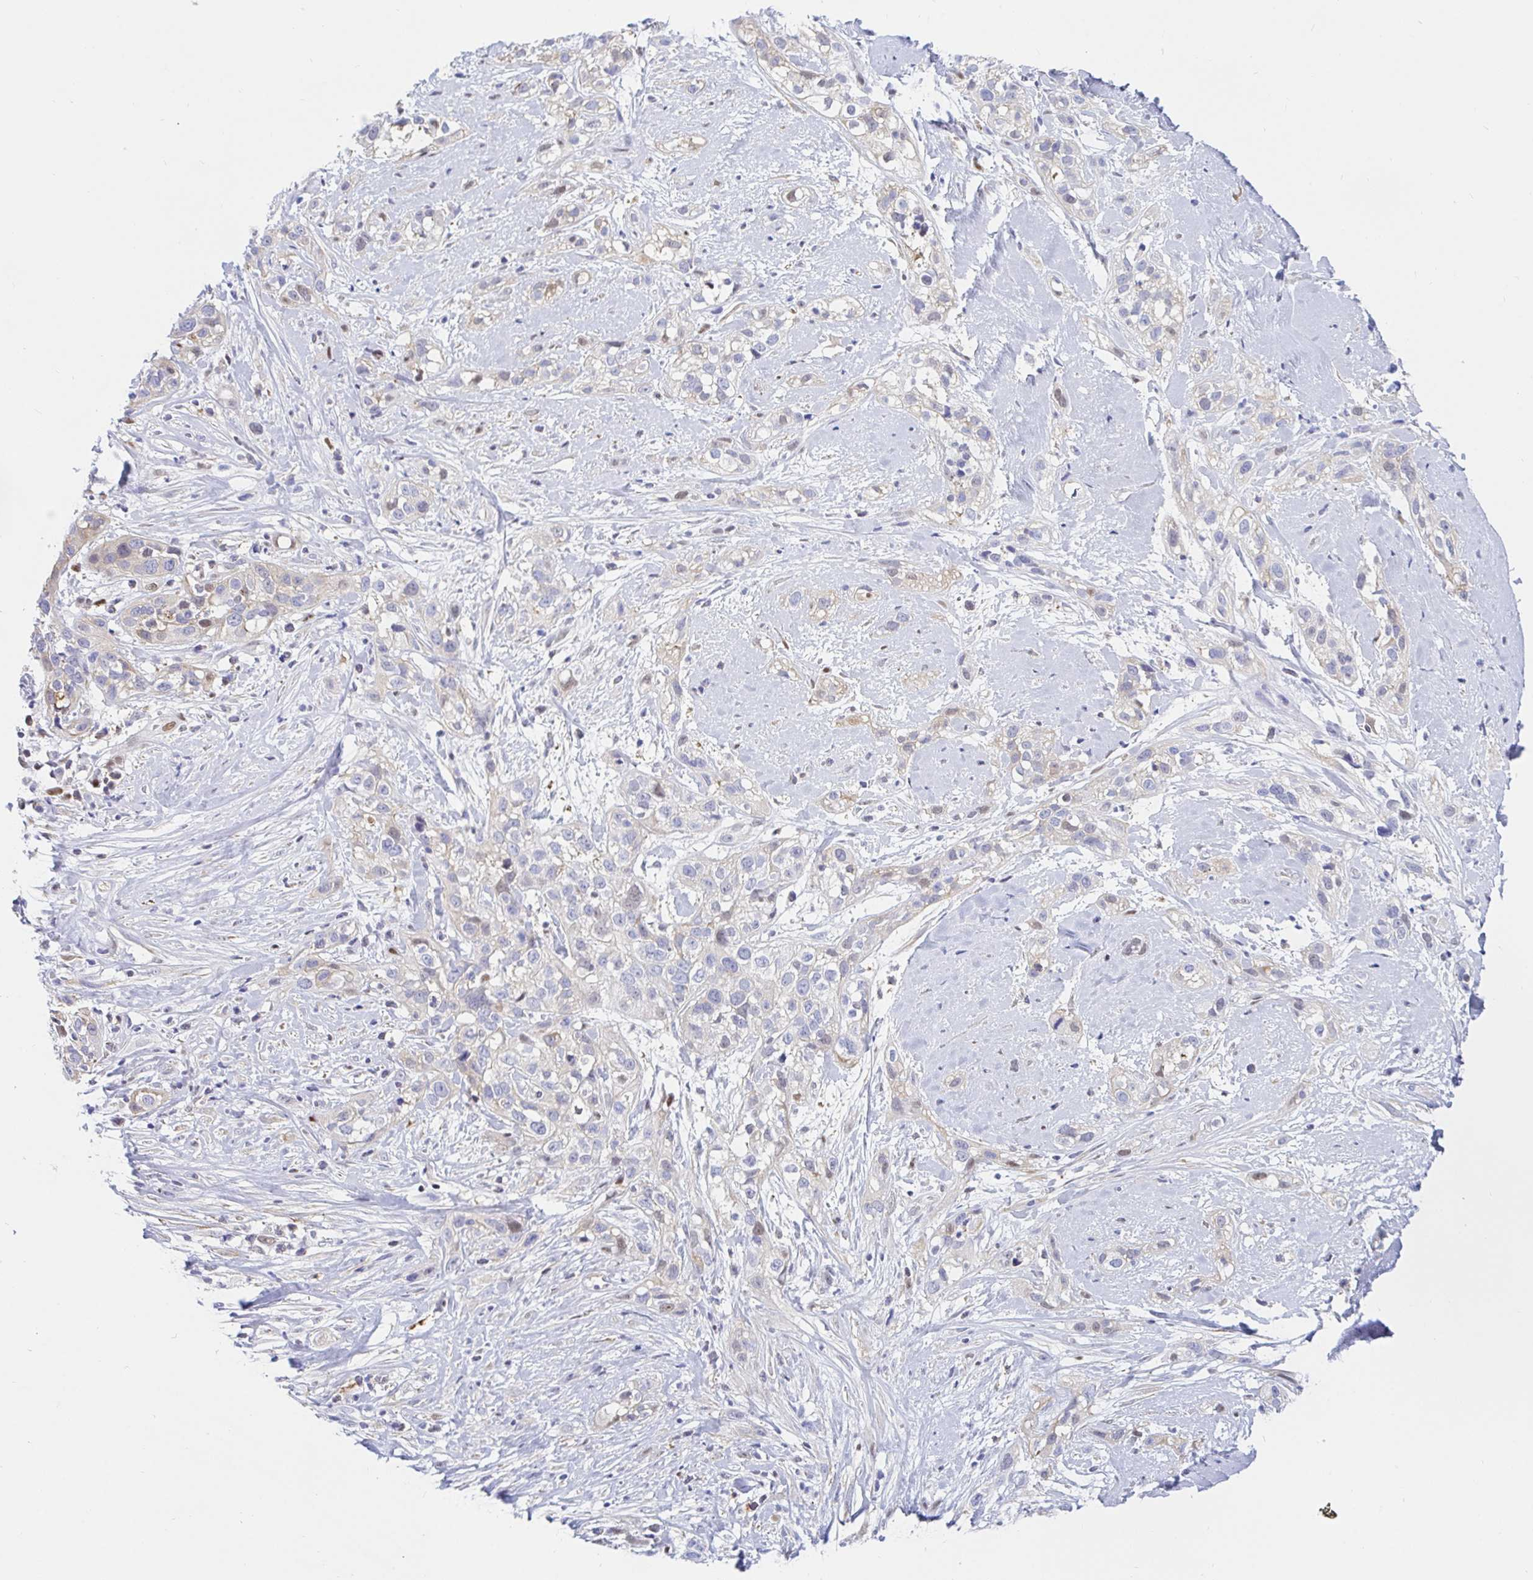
{"staining": {"intensity": "negative", "quantity": "none", "location": "none"}, "tissue": "skin cancer", "cell_type": "Tumor cells", "image_type": "cancer", "snomed": [{"axis": "morphology", "description": "Squamous cell carcinoma, NOS"}, {"axis": "topography", "description": "Skin"}], "caption": "Immunohistochemistry (IHC) of skin squamous cell carcinoma displays no staining in tumor cells.", "gene": "HINFP", "patient": {"sex": "male", "age": 82}}